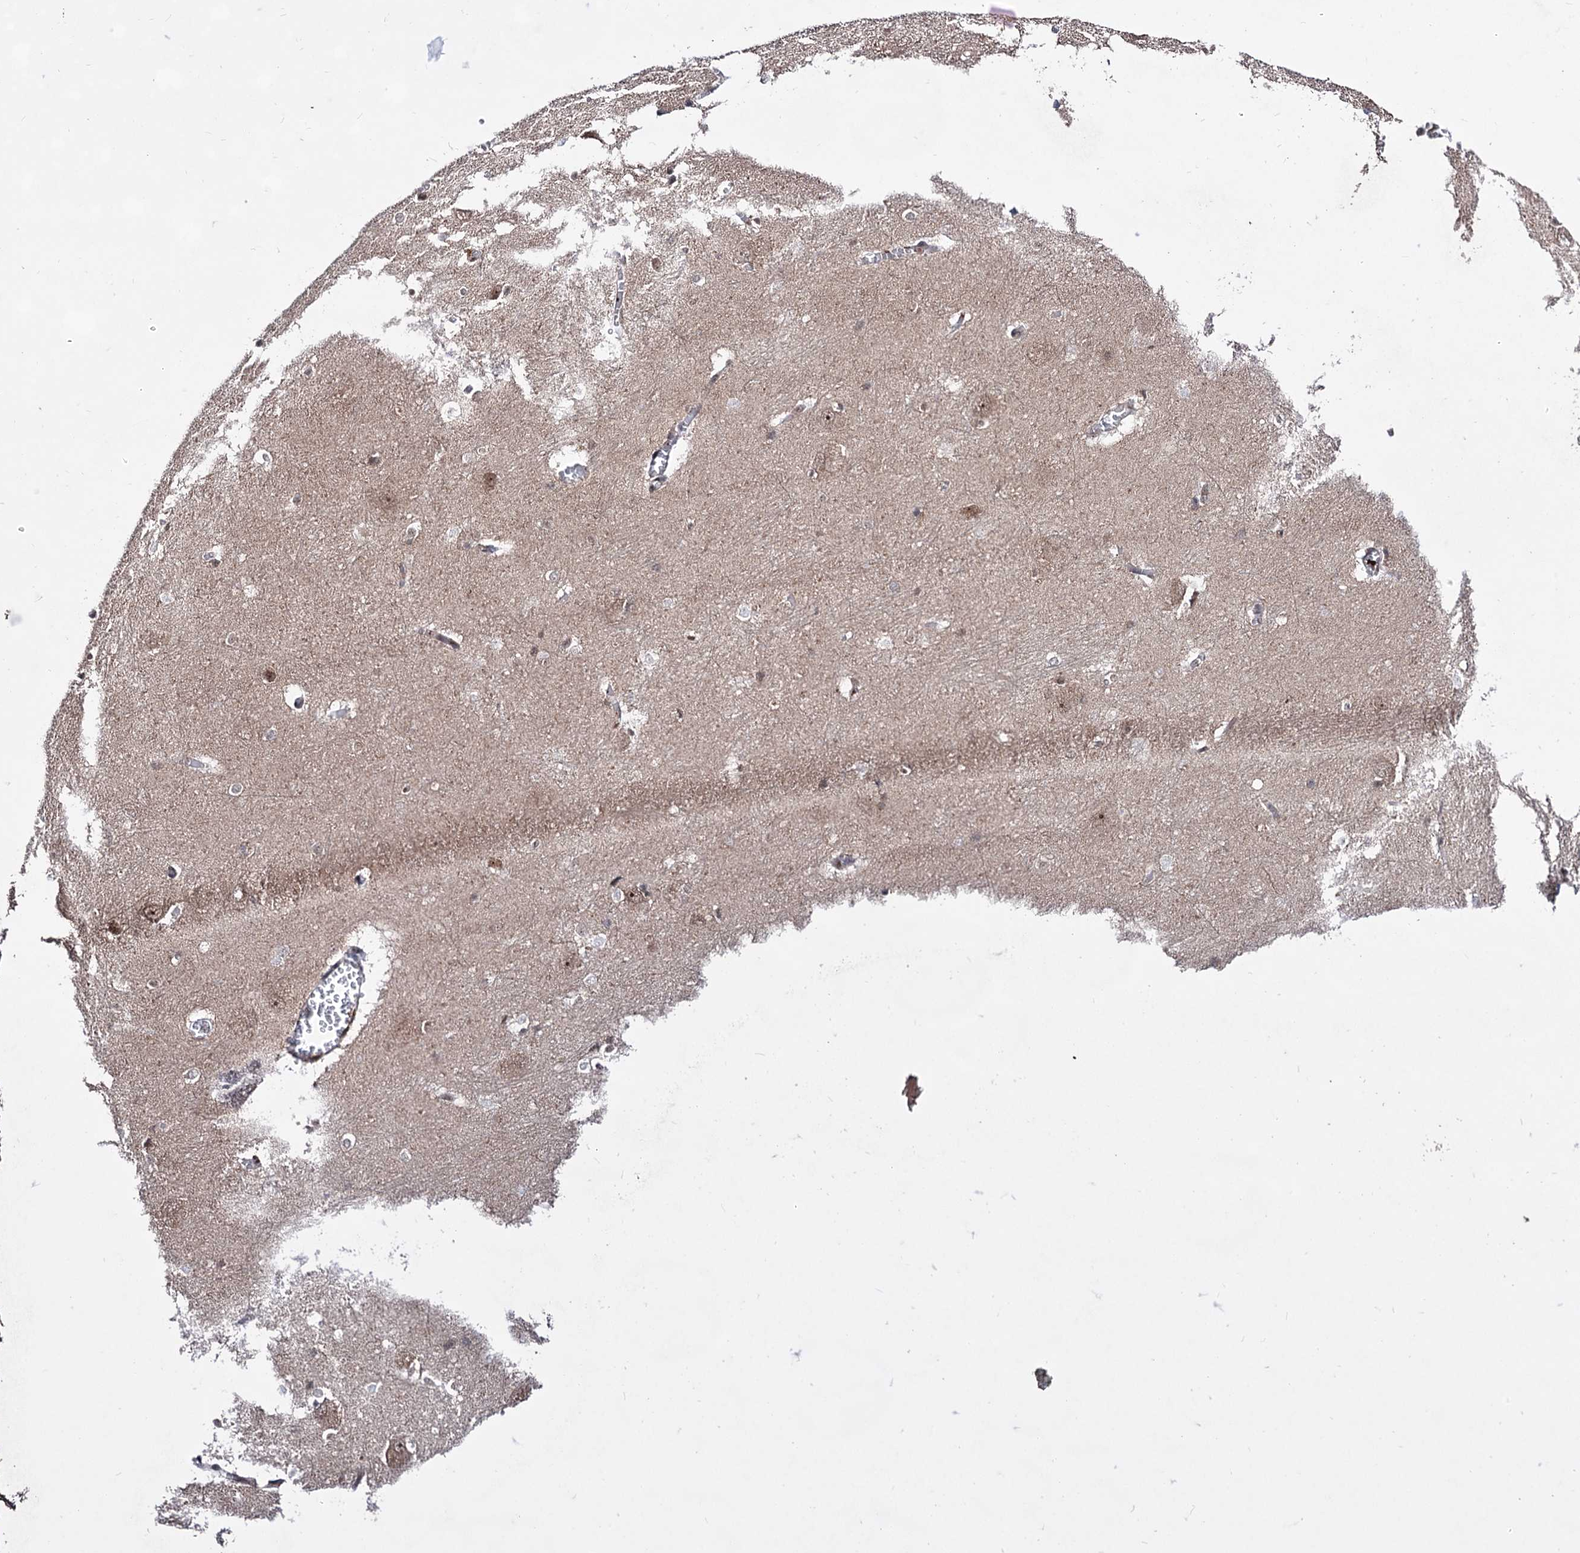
{"staining": {"intensity": "moderate", "quantity": "<25%", "location": "nuclear"}, "tissue": "caudate", "cell_type": "Glial cells", "image_type": "normal", "snomed": [{"axis": "morphology", "description": "Normal tissue, NOS"}, {"axis": "topography", "description": "Lateral ventricle wall"}], "caption": "A brown stain shows moderate nuclear positivity of a protein in glial cells of benign human caudate.", "gene": "EXOSC10", "patient": {"sex": "male", "age": 37}}